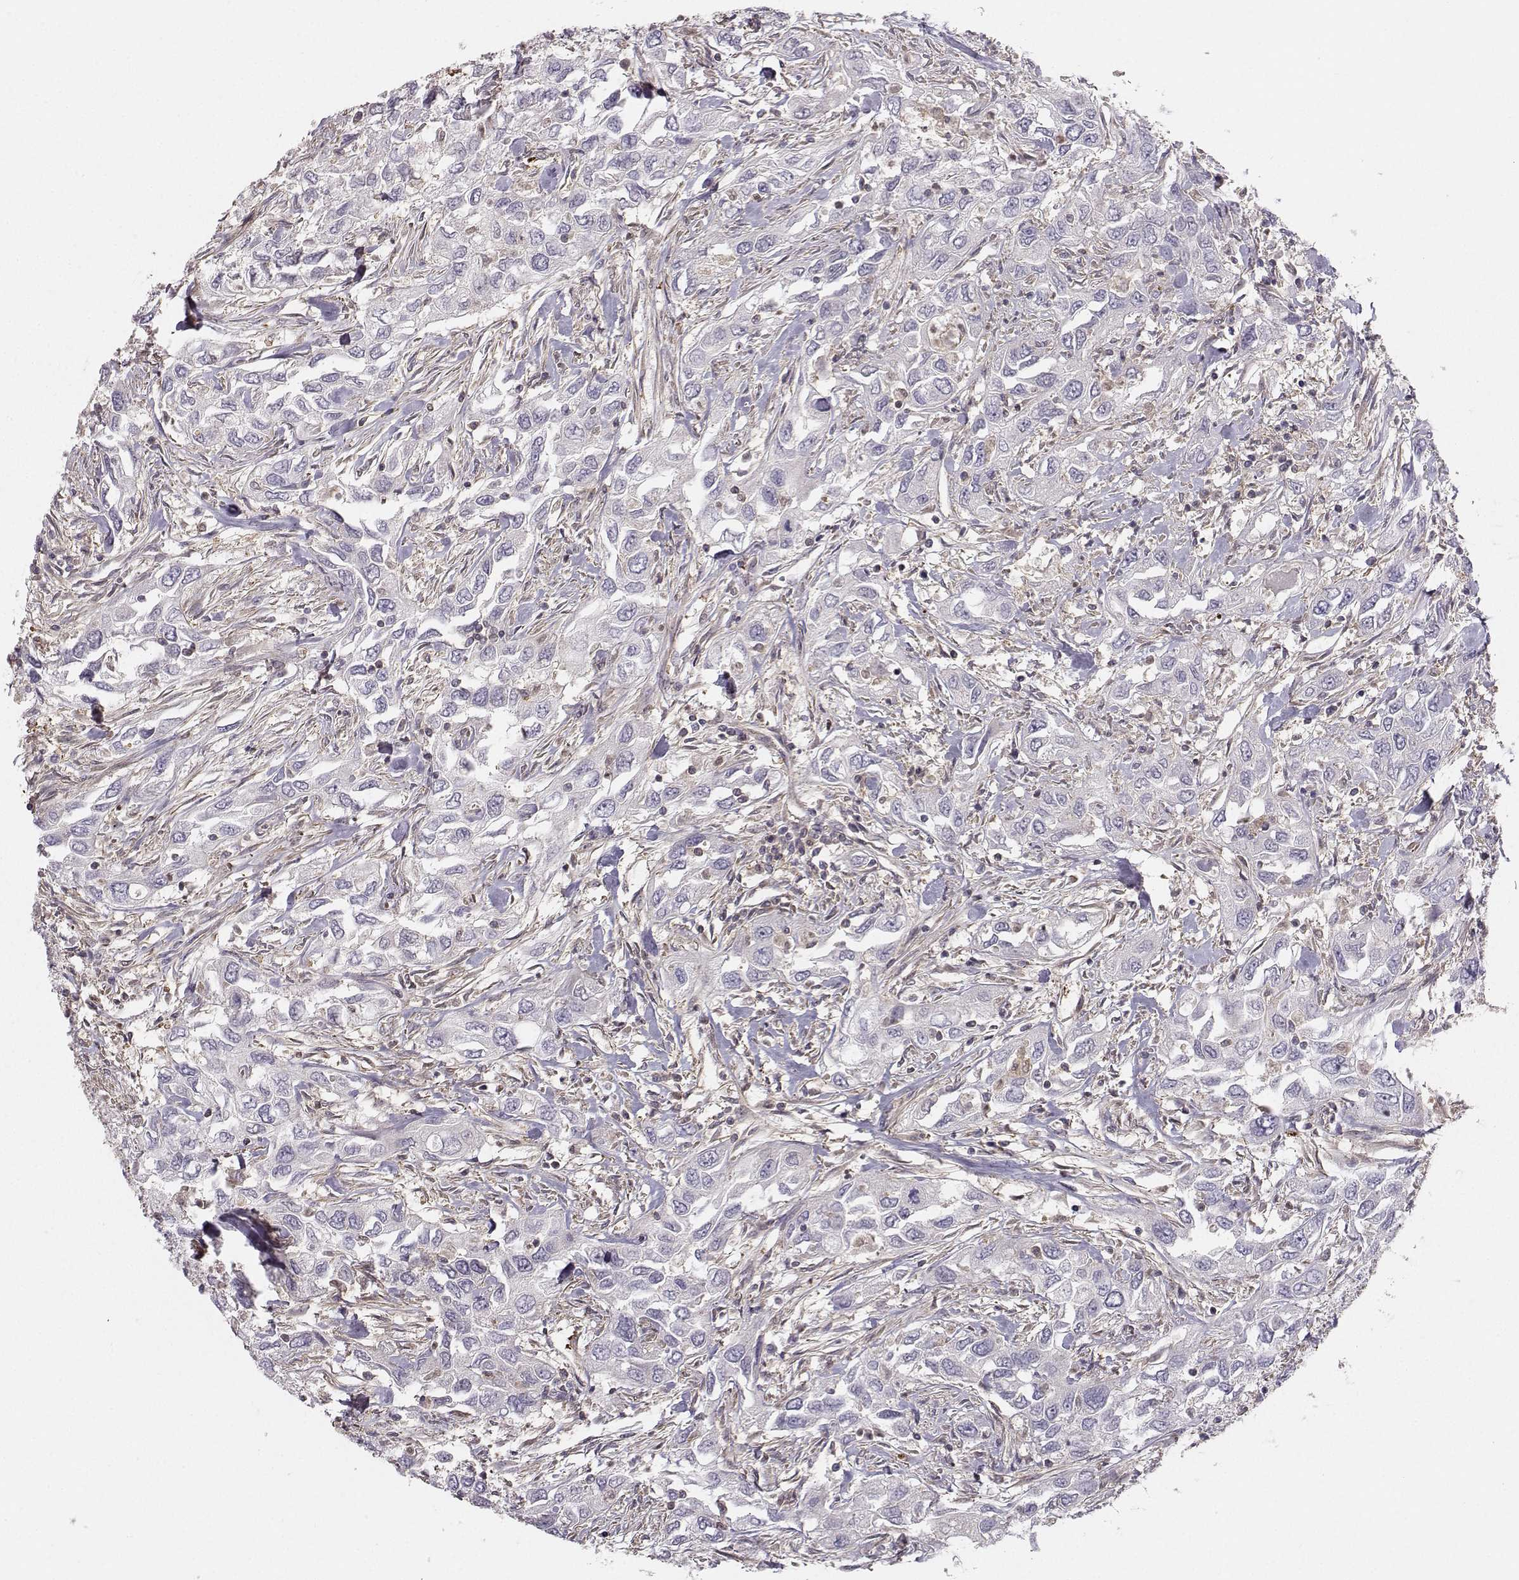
{"staining": {"intensity": "negative", "quantity": "none", "location": "none"}, "tissue": "urothelial cancer", "cell_type": "Tumor cells", "image_type": "cancer", "snomed": [{"axis": "morphology", "description": "Urothelial carcinoma, High grade"}, {"axis": "topography", "description": "Urinary bladder"}], "caption": "Immunohistochemistry (IHC) image of human urothelial carcinoma (high-grade) stained for a protein (brown), which shows no staining in tumor cells.", "gene": "ASB16", "patient": {"sex": "male", "age": 76}}